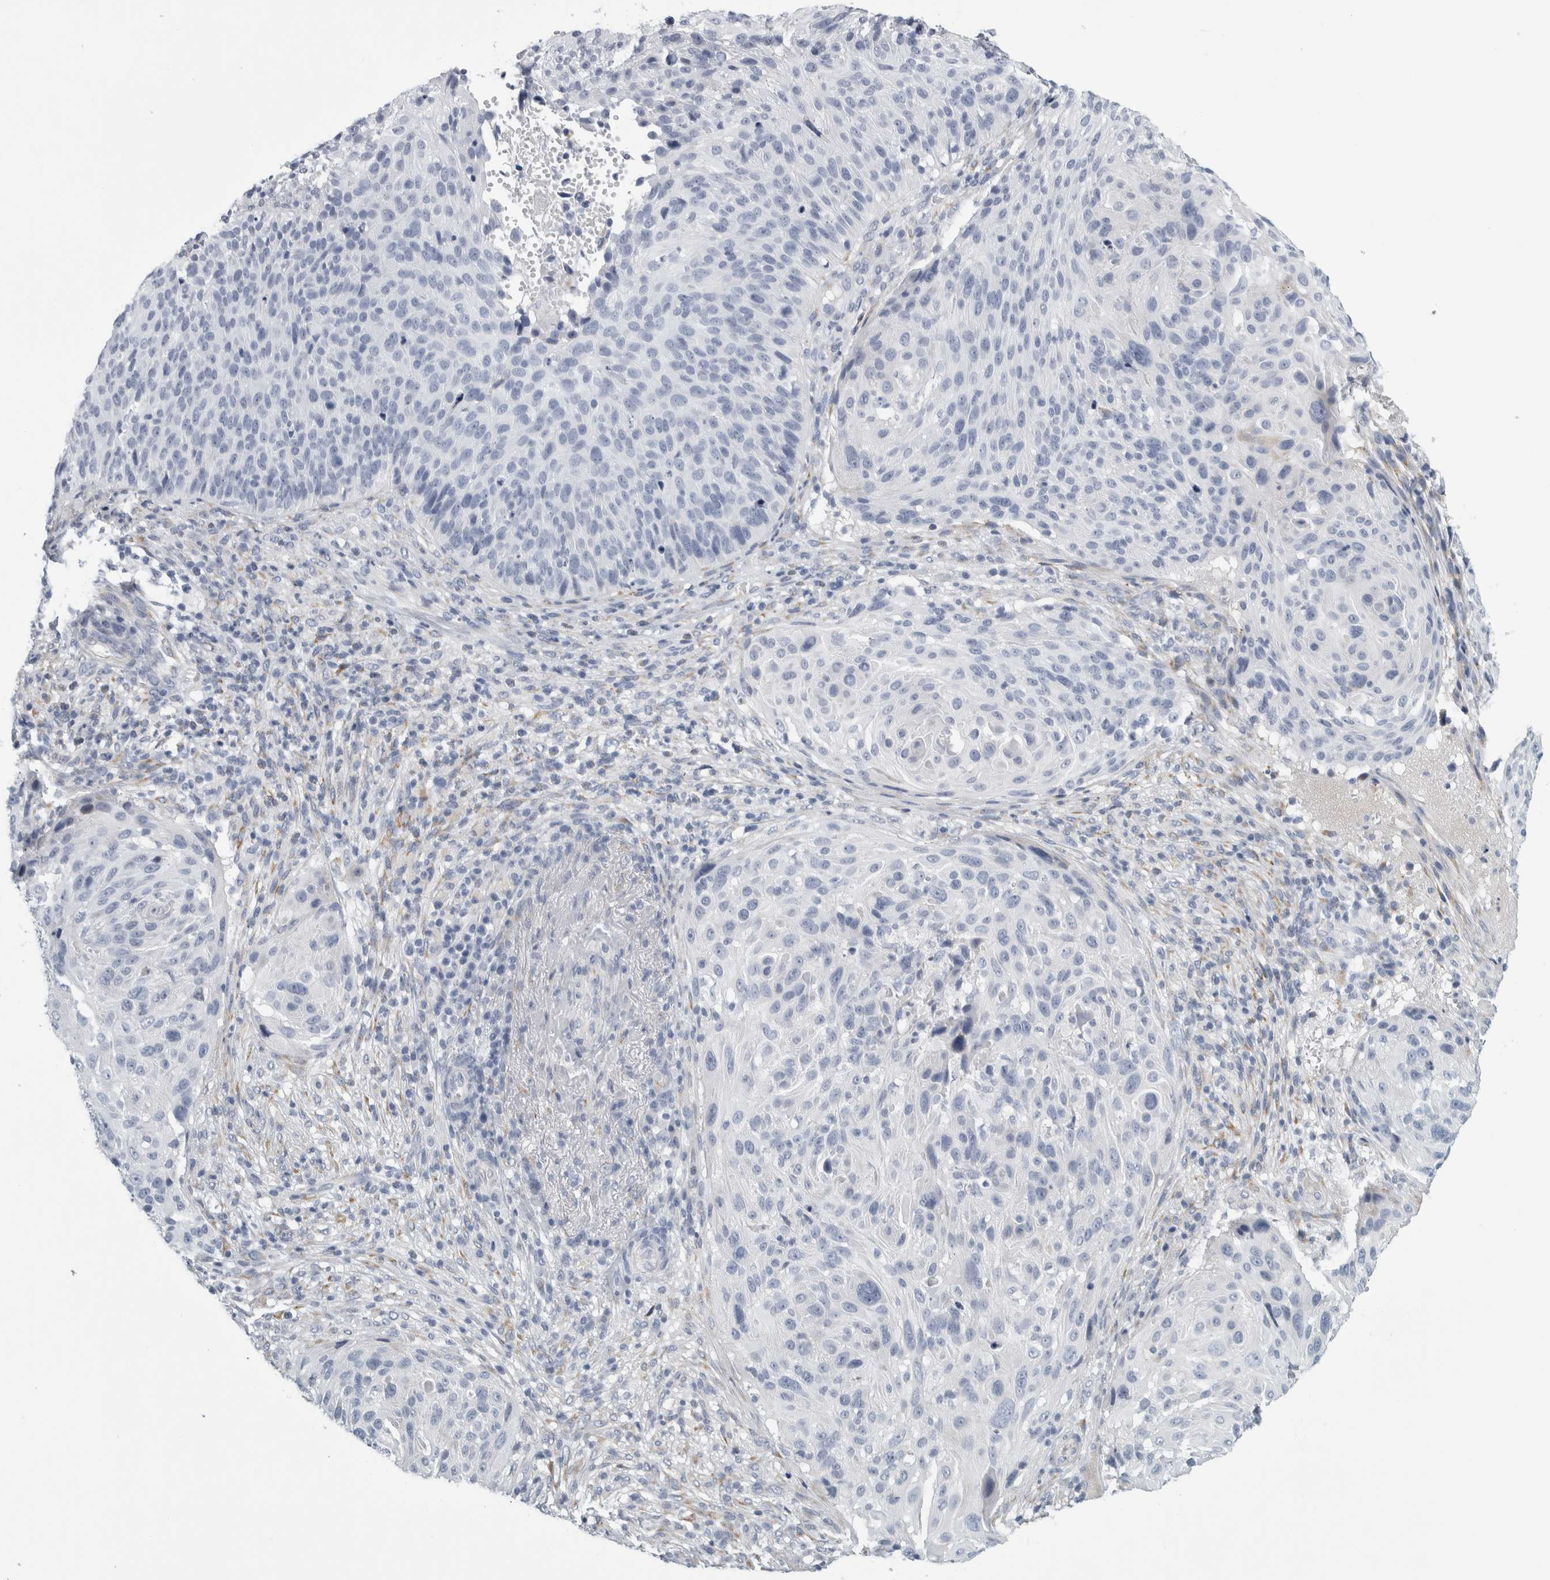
{"staining": {"intensity": "negative", "quantity": "none", "location": "none"}, "tissue": "cervical cancer", "cell_type": "Tumor cells", "image_type": "cancer", "snomed": [{"axis": "morphology", "description": "Squamous cell carcinoma, NOS"}, {"axis": "topography", "description": "Cervix"}], "caption": "DAB immunohistochemical staining of human cervical squamous cell carcinoma demonstrates no significant expression in tumor cells.", "gene": "B3GNT3", "patient": {"sex": "female", "age": 74}}